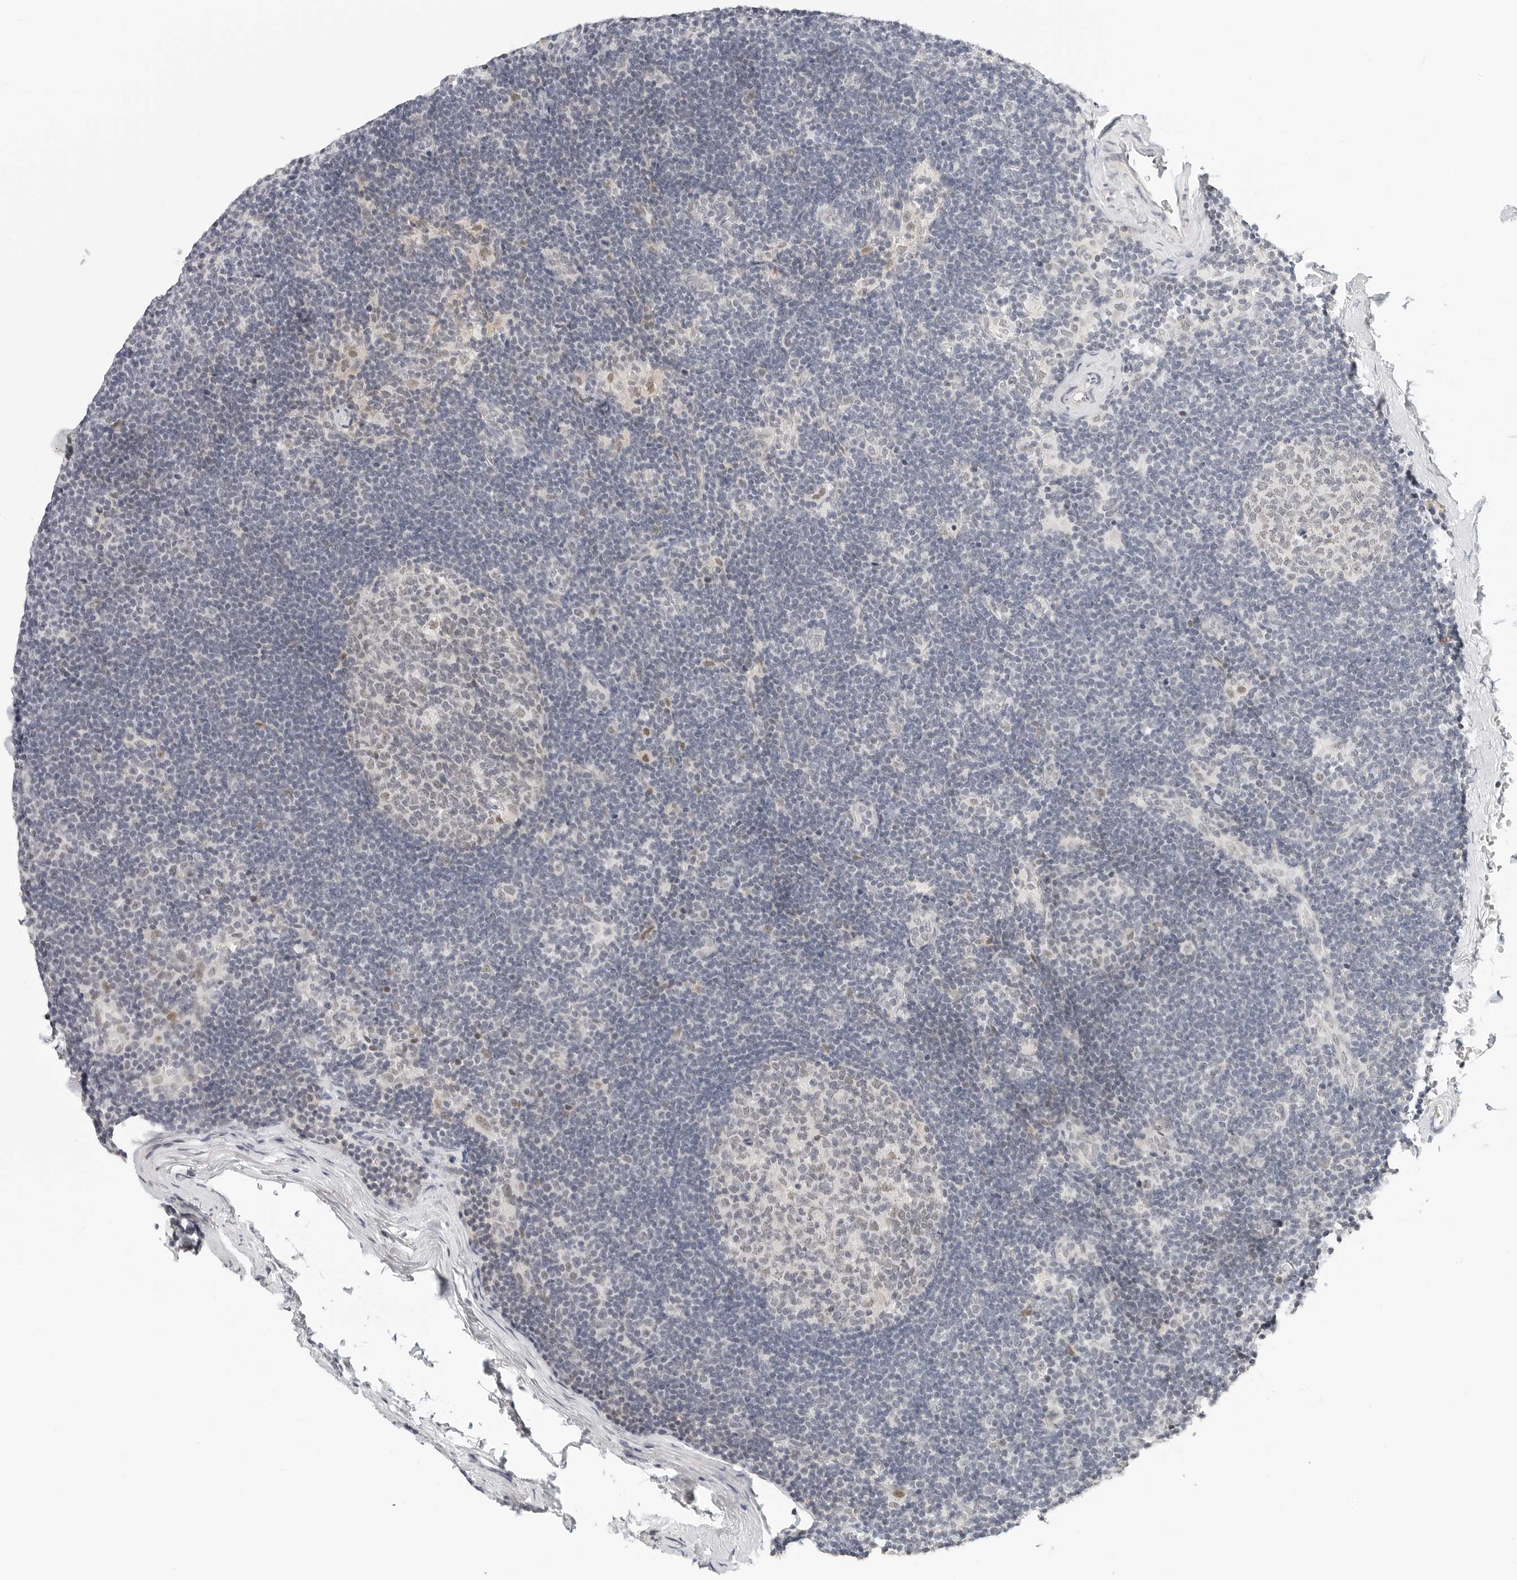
{"staining": {"intensity": "negative", "quantity": "none", "location": "none"}, "tissue": "lymph node", "cell_type": "Germinal center cells", "image_type": "normal", "snomed": [{"axis": "morphology", "description": "Normal tissue, NOS"}, {"axis": "topography", "description": "Lymph node"}], "caption": "Protein analysis of normal lymph node reveals no significant positivity in germinal center cells. Nuclei are stained in blue.", "gene": "TSEN2", "patient": {"sex": "female", "age": 22}}